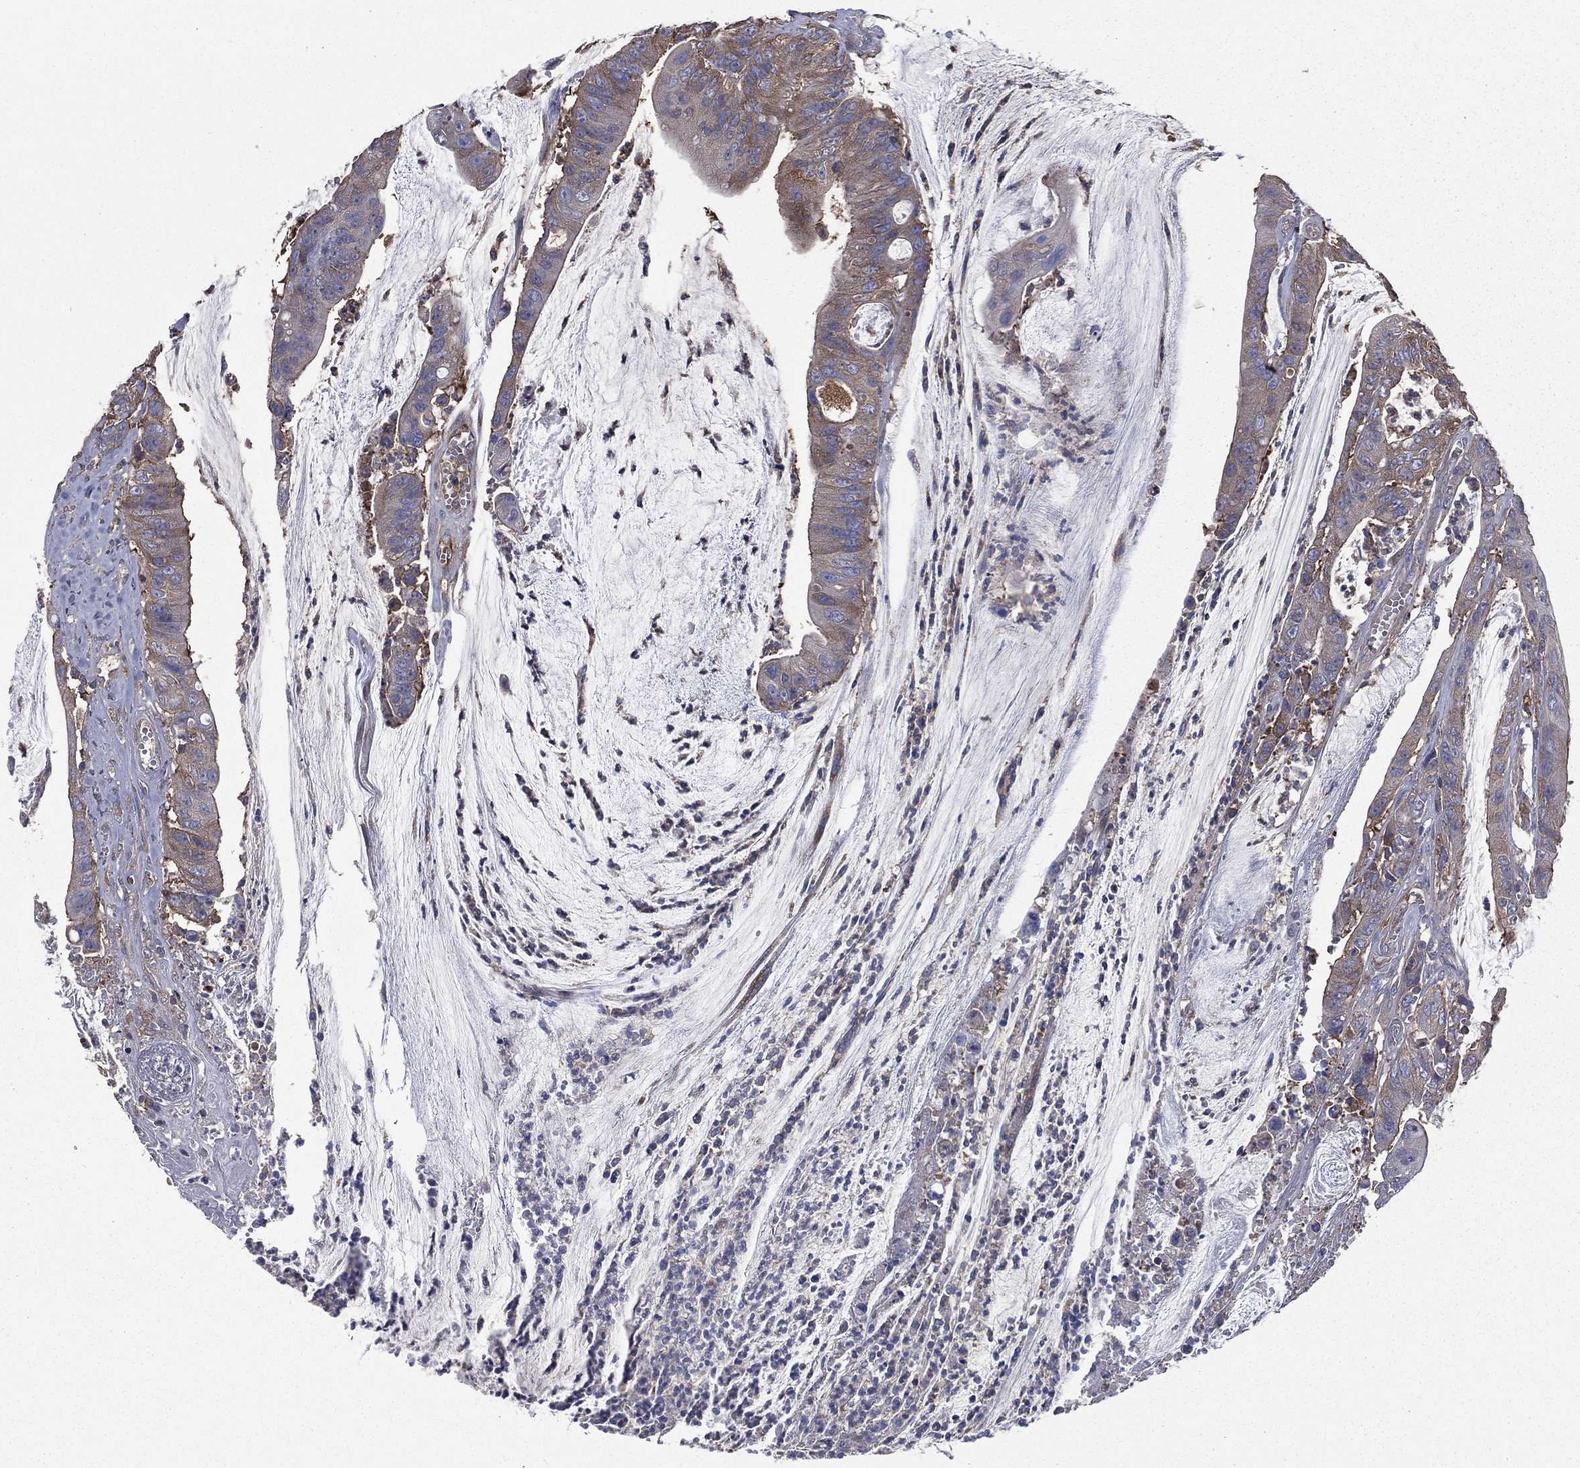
{"staining": {"intensity": "moderate", "quantity": "<25%", "location": "cytoplasmic/membranous"}, "tissue": "colorectal cancer", "cell_type": "Tumor cells", "image_type": "cancer", "snomed": [{"axis": "morphology", "description": "Adenocarcinoma, NOS"}, {"axis": "topography", "description": "Colon"}], "caption": "Adenocarcinoma (colorectal) stained with immunohistochemistry exhibits moderate cytoplasmic/membranous positivity in approximately <25% of tumor cells. Ihc stains the protein of interest in brown and the nuclei are stained blue.", "gene": "SARS1", "patient": {"sex": "female", "age": 69}}